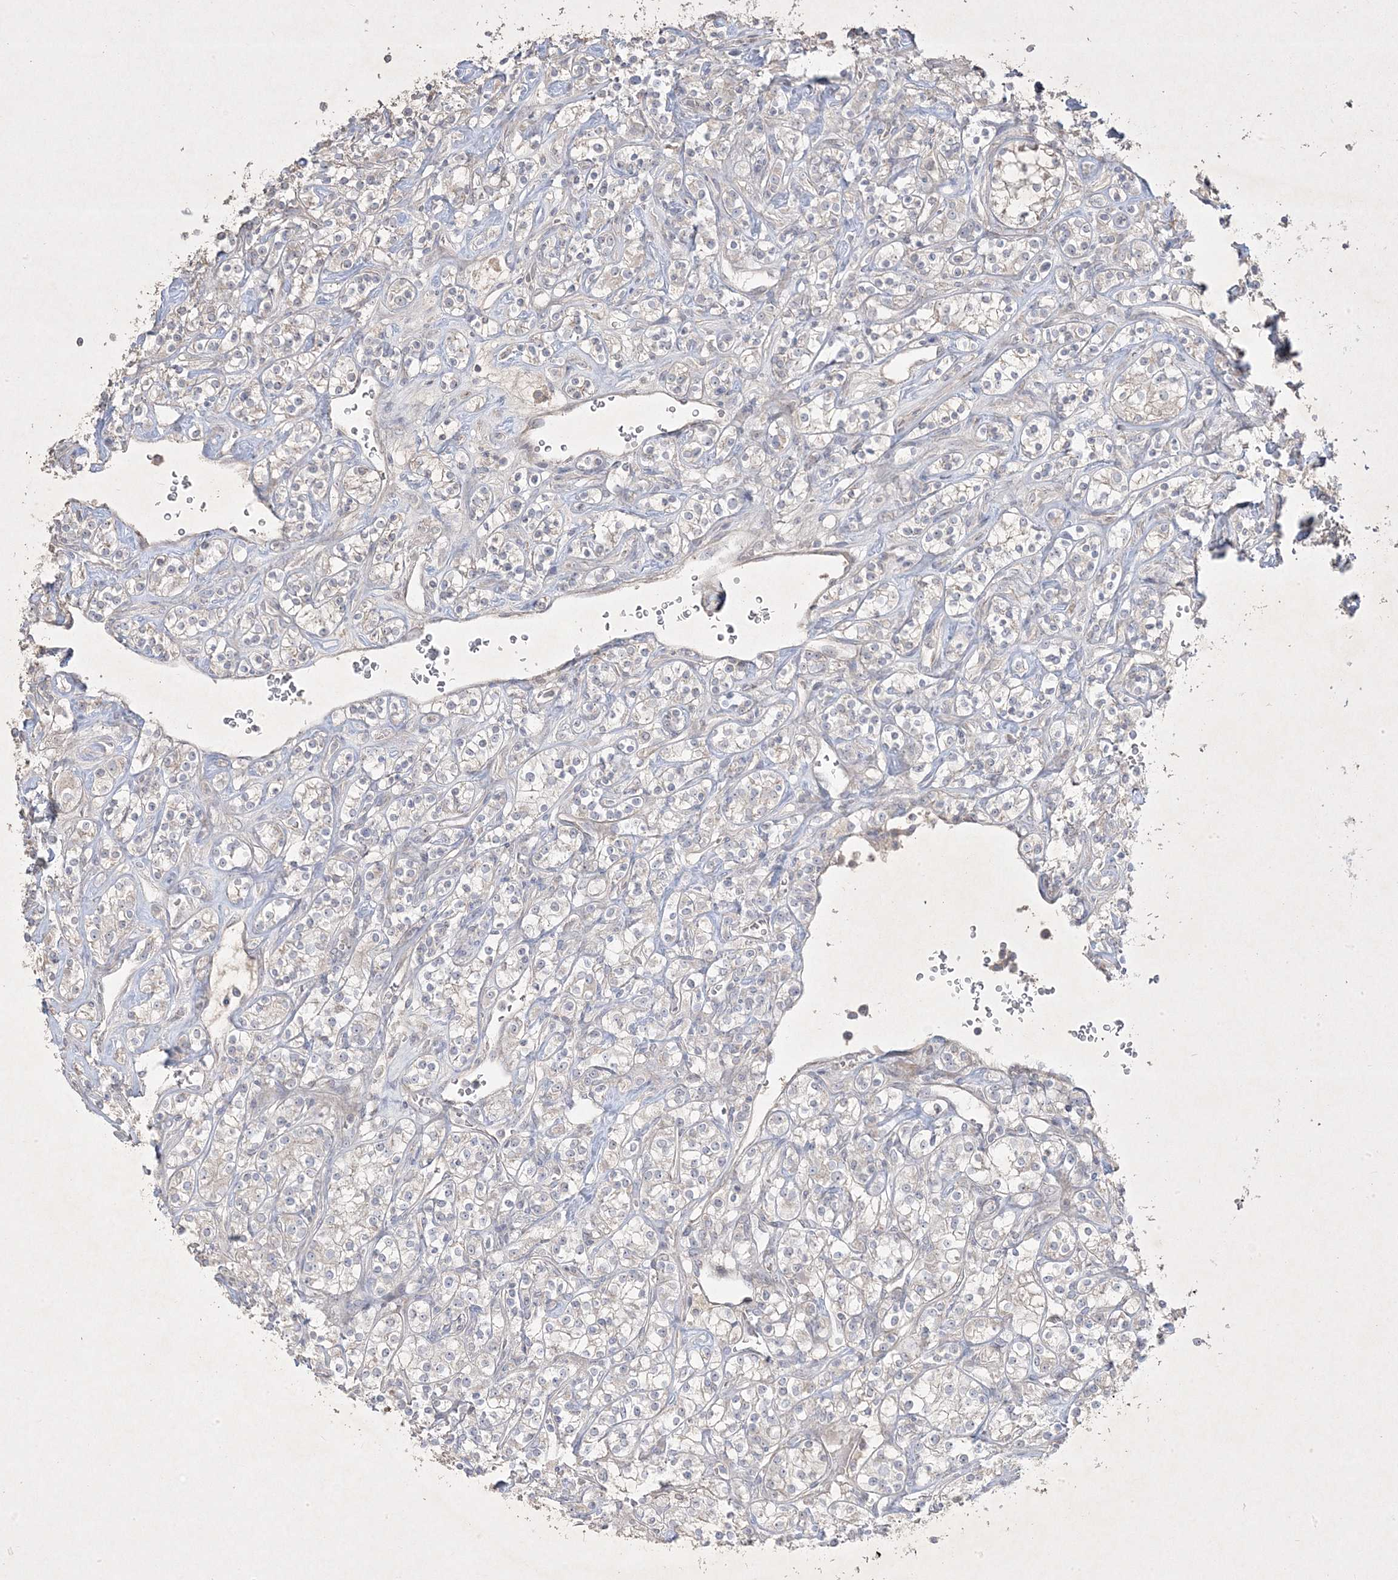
{"staining": {"intensity": "negative", "quantity": "none", "location": "none"}, "tissue": "renal cancer", "cell_type": "Tumor cells", "image_type": "cancer", "snomed": [{"axis": "morphology", "description": "Adenocarcinoma, NOS"}, {"axis": "topography", "description": "Kidney"}], "caption": "Immunohistochemical staining of renal adenocarcinoma exhibits no significant staining in tumor cells.", "gene": "RGL4", "patient": {"sex": "male", "age": 77}}